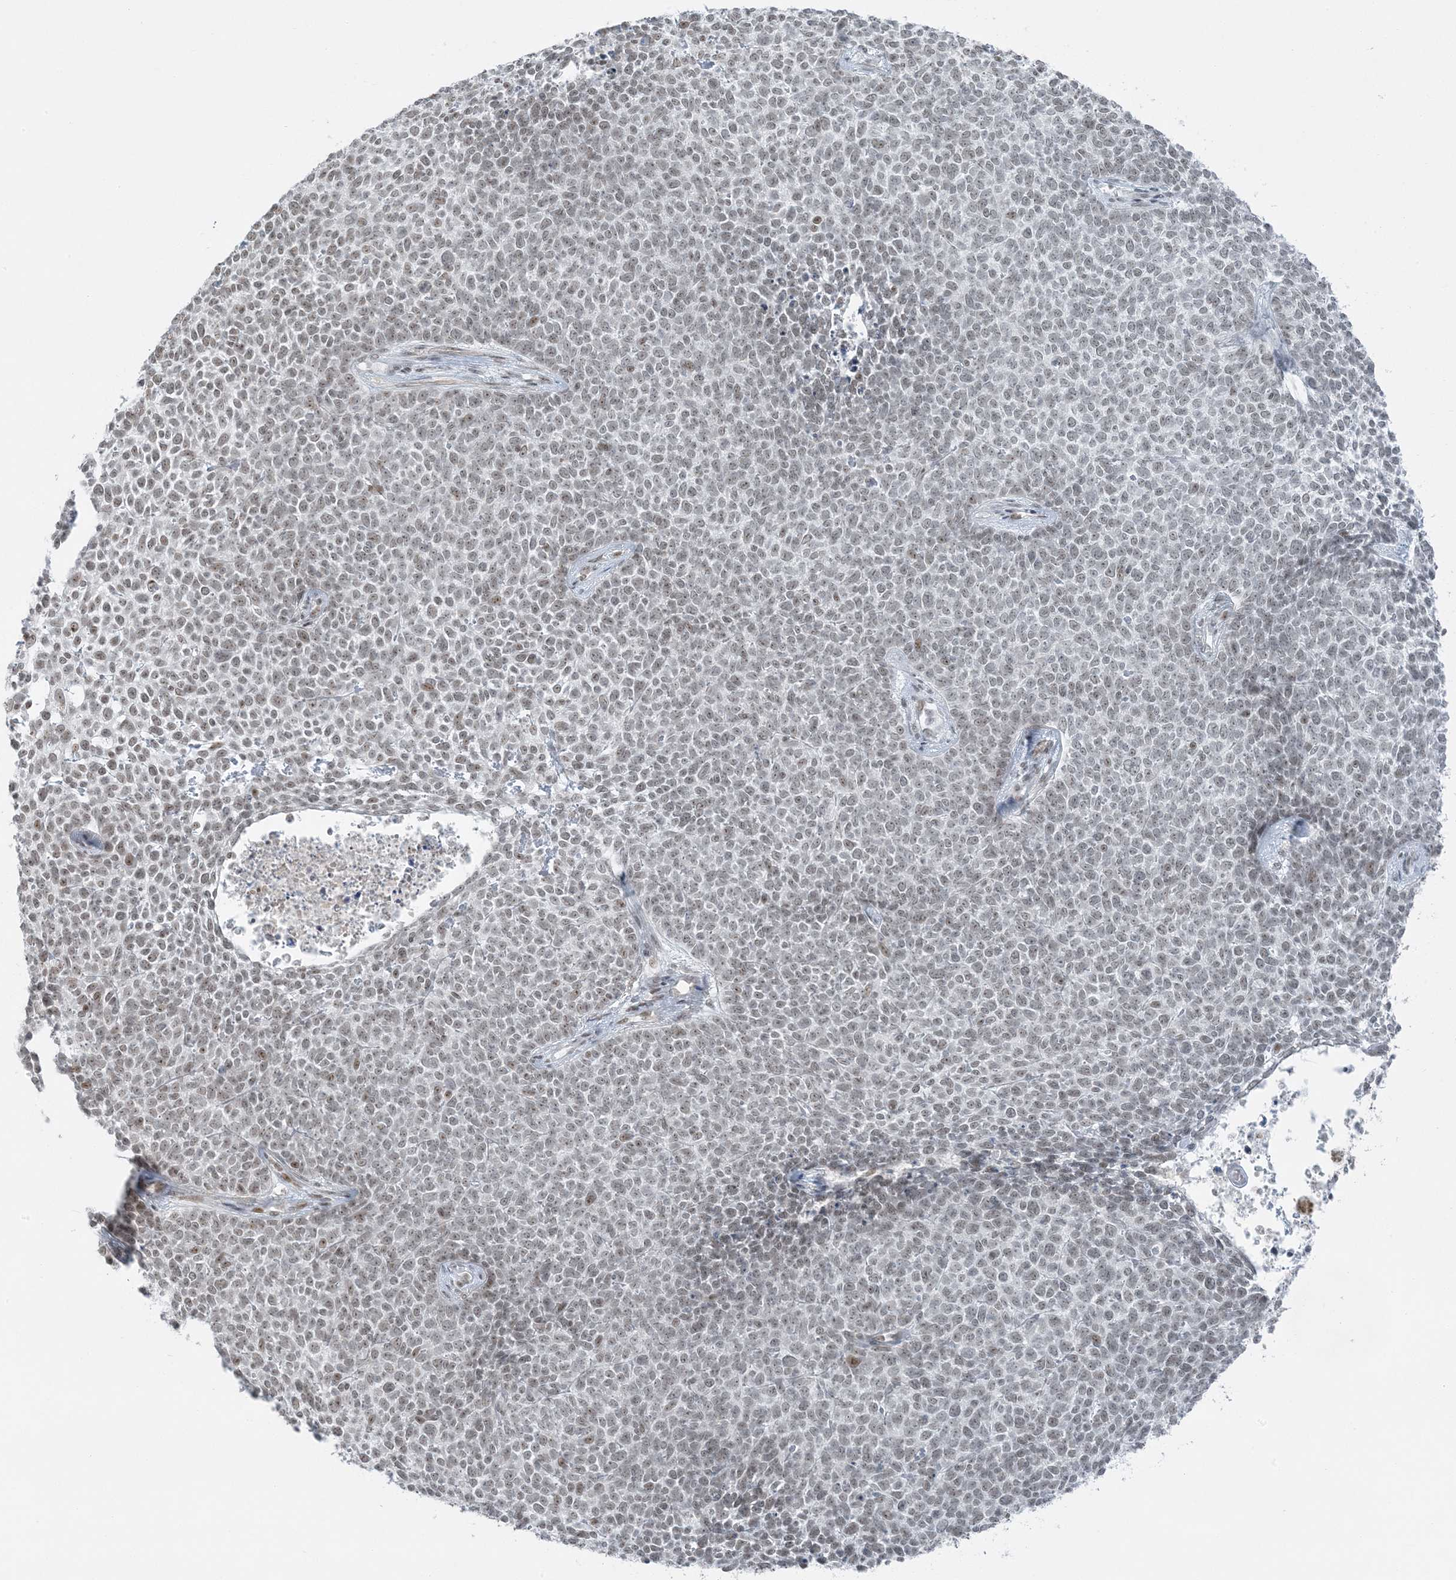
{"staining": {"intensity": "weak", "quantity": "25%-75%", "location": "nuclear"}, "tissue": "skin cancer", "cell_type": "Tumor cells", "image_type": "cancer", "snomed": [{"axis": "morphology", "description": "Basal cell carcinoma"}, {"axis": "topography", "description": "Skin"}], "caption": "Weak nuclear protein expression is seen in approximately 25%-75% of tumor cells in skin cancer (basal cell carcinoma).", "gene": "ZNF787", "patient": {"sex": "female", "age": 84}}